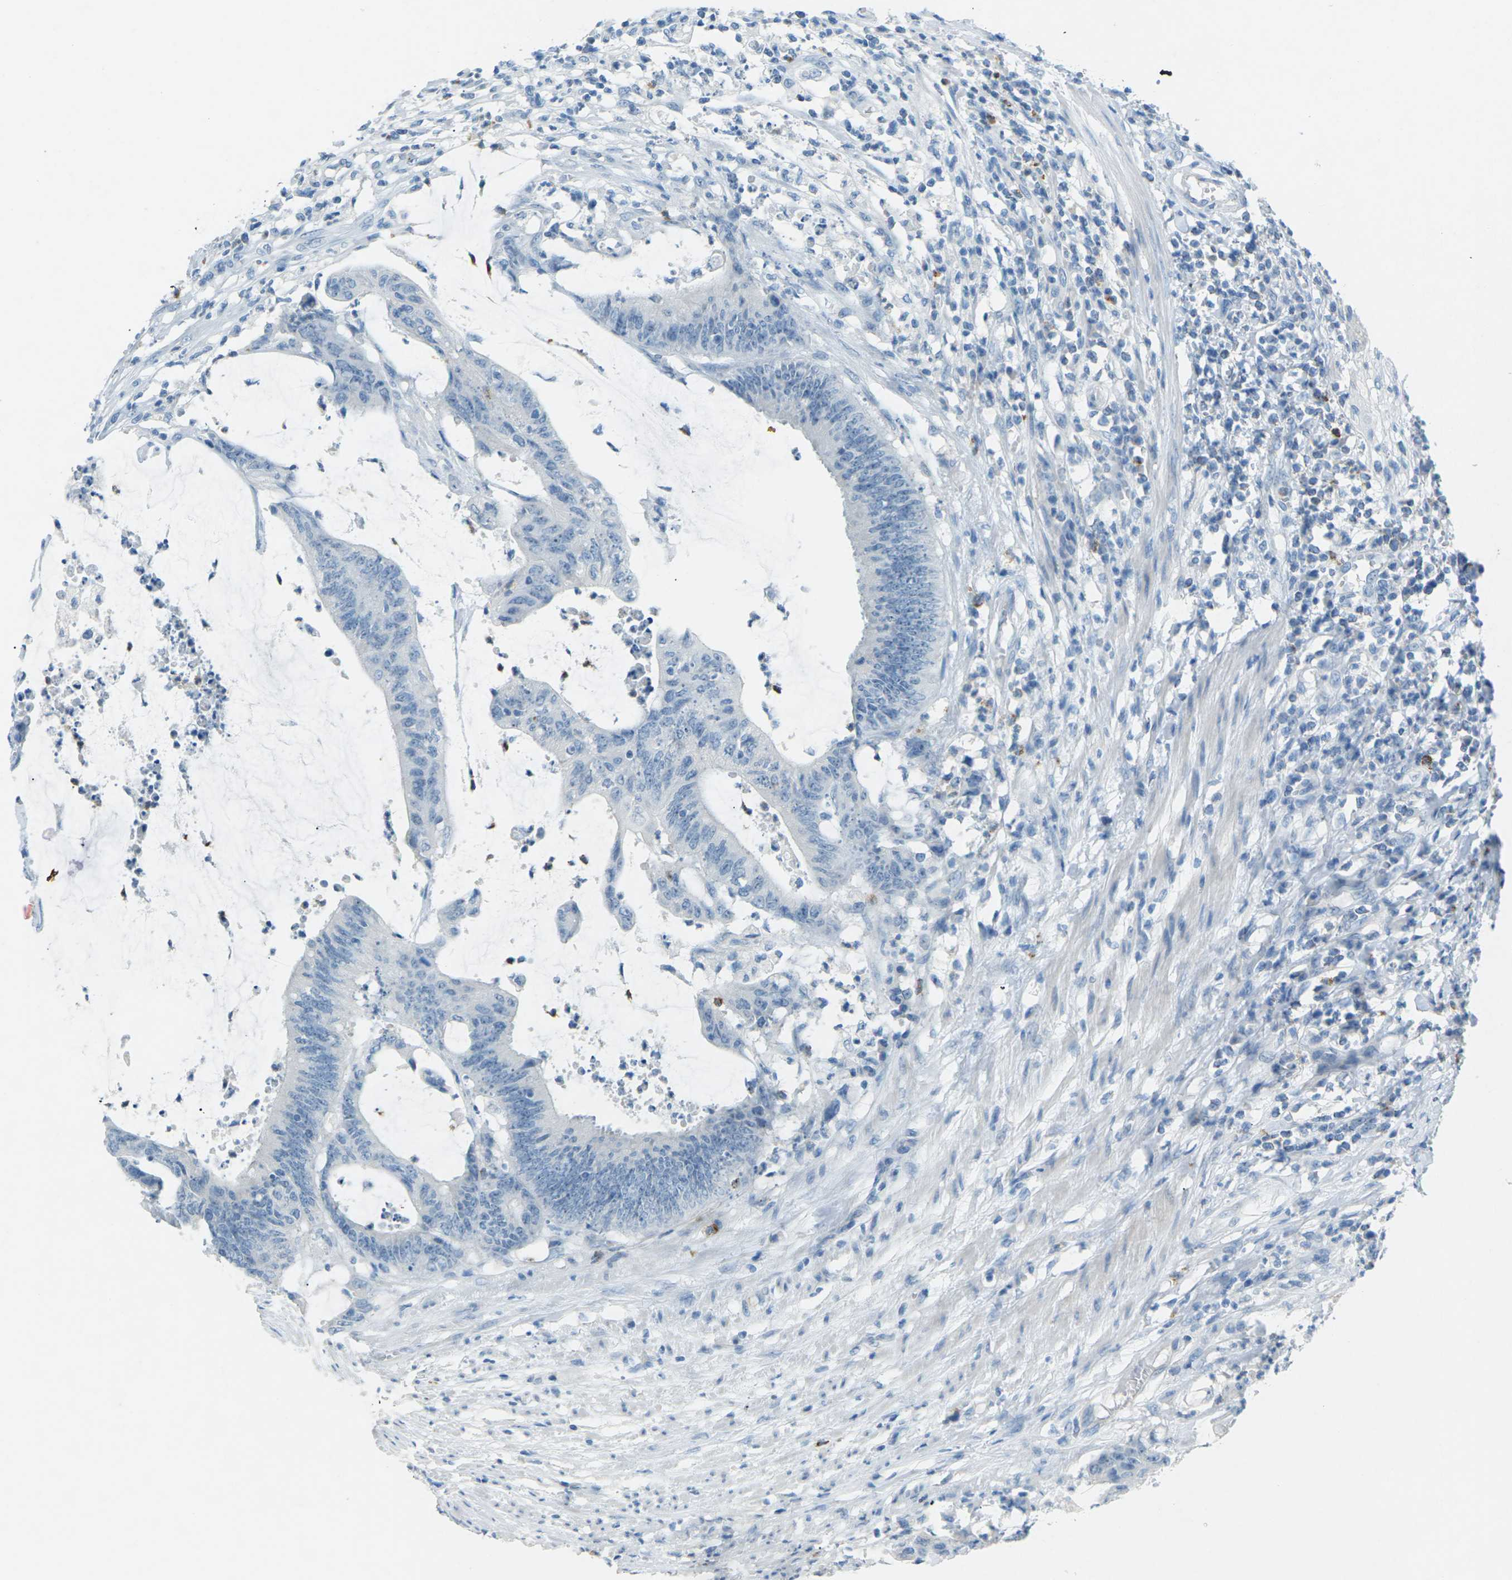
{"staining": {"intensity": "negative", "quantity": "none", "location": "none"}, "tissue": "colorectal cancer", "cell_type": "Tumor cells", "image_type": "cancer", "snomed": [{"axis": "morphology", "description": "Adenocarcinoma, NOS"}, {"axis": "topography", "description": "Rectum"}], "caption": "The immunohistochemistry (IHC) histopathology image has no significant expression in tumor cells of adenocarcinoma (colorectal) tissue.", "gene": "CDH16", "patient": {"sex": "female", "age": 66}}